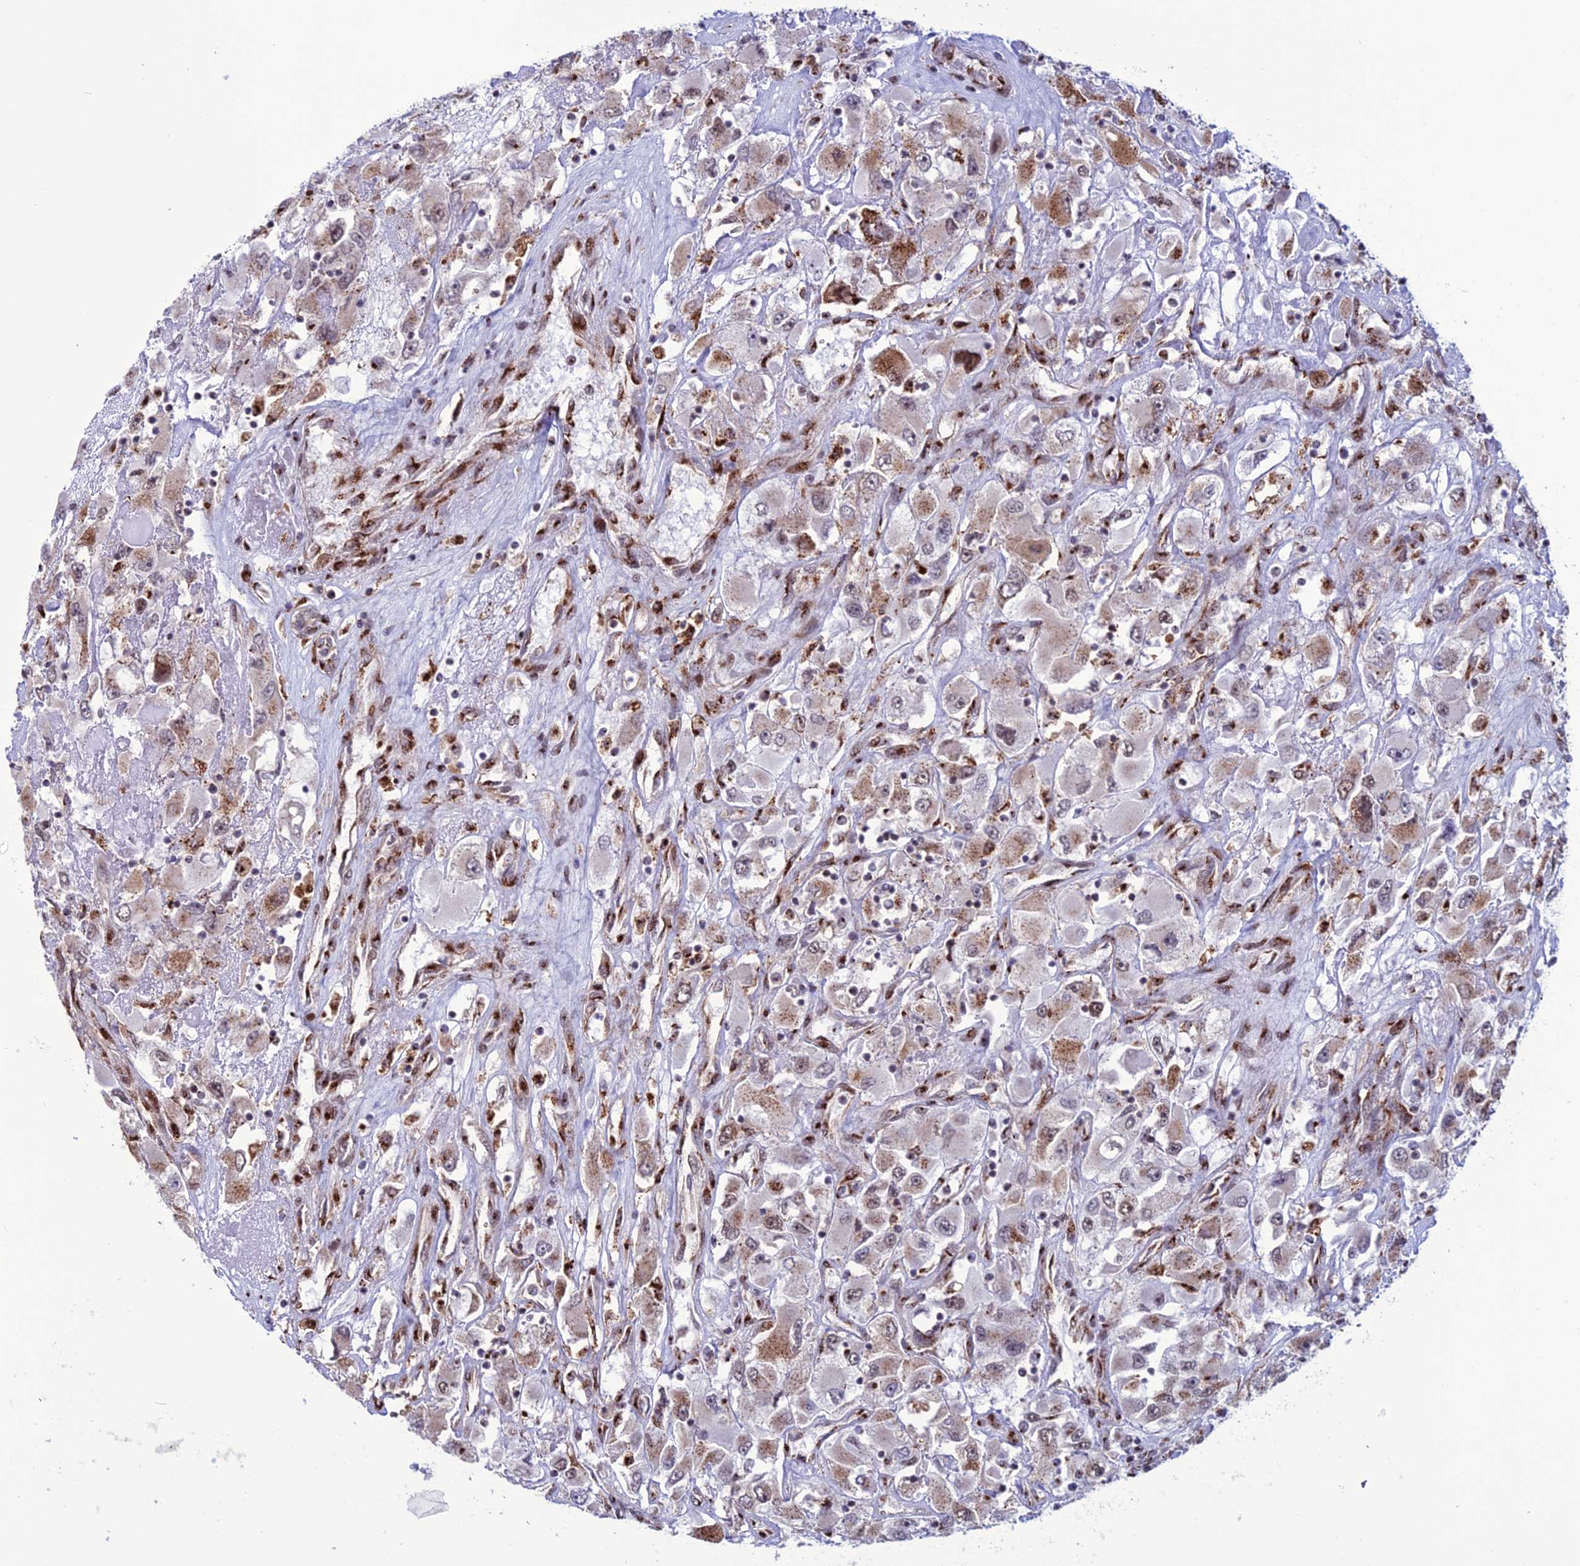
{"staining": {"intensity": "moderate", "quantity": ">75%", "location": "cytoplasmic/membranous"}, "tissue": "renal cancer", "cell_type": "Tumor cells", "image_type": "cancer", "snomed": [{"axis": "morphology", "description": "Adenocarcinoma, NOS"}, {"axis": "topography", "description": "Kidney"}], "caption": "Protein staining of renal adenocarcinoma tissue shows moderate cytoplasmic/membranous staining in about >75% of tumor cells.", "gene": "PLEKHA4", "patient": {"sex": "female", "age": 52}}